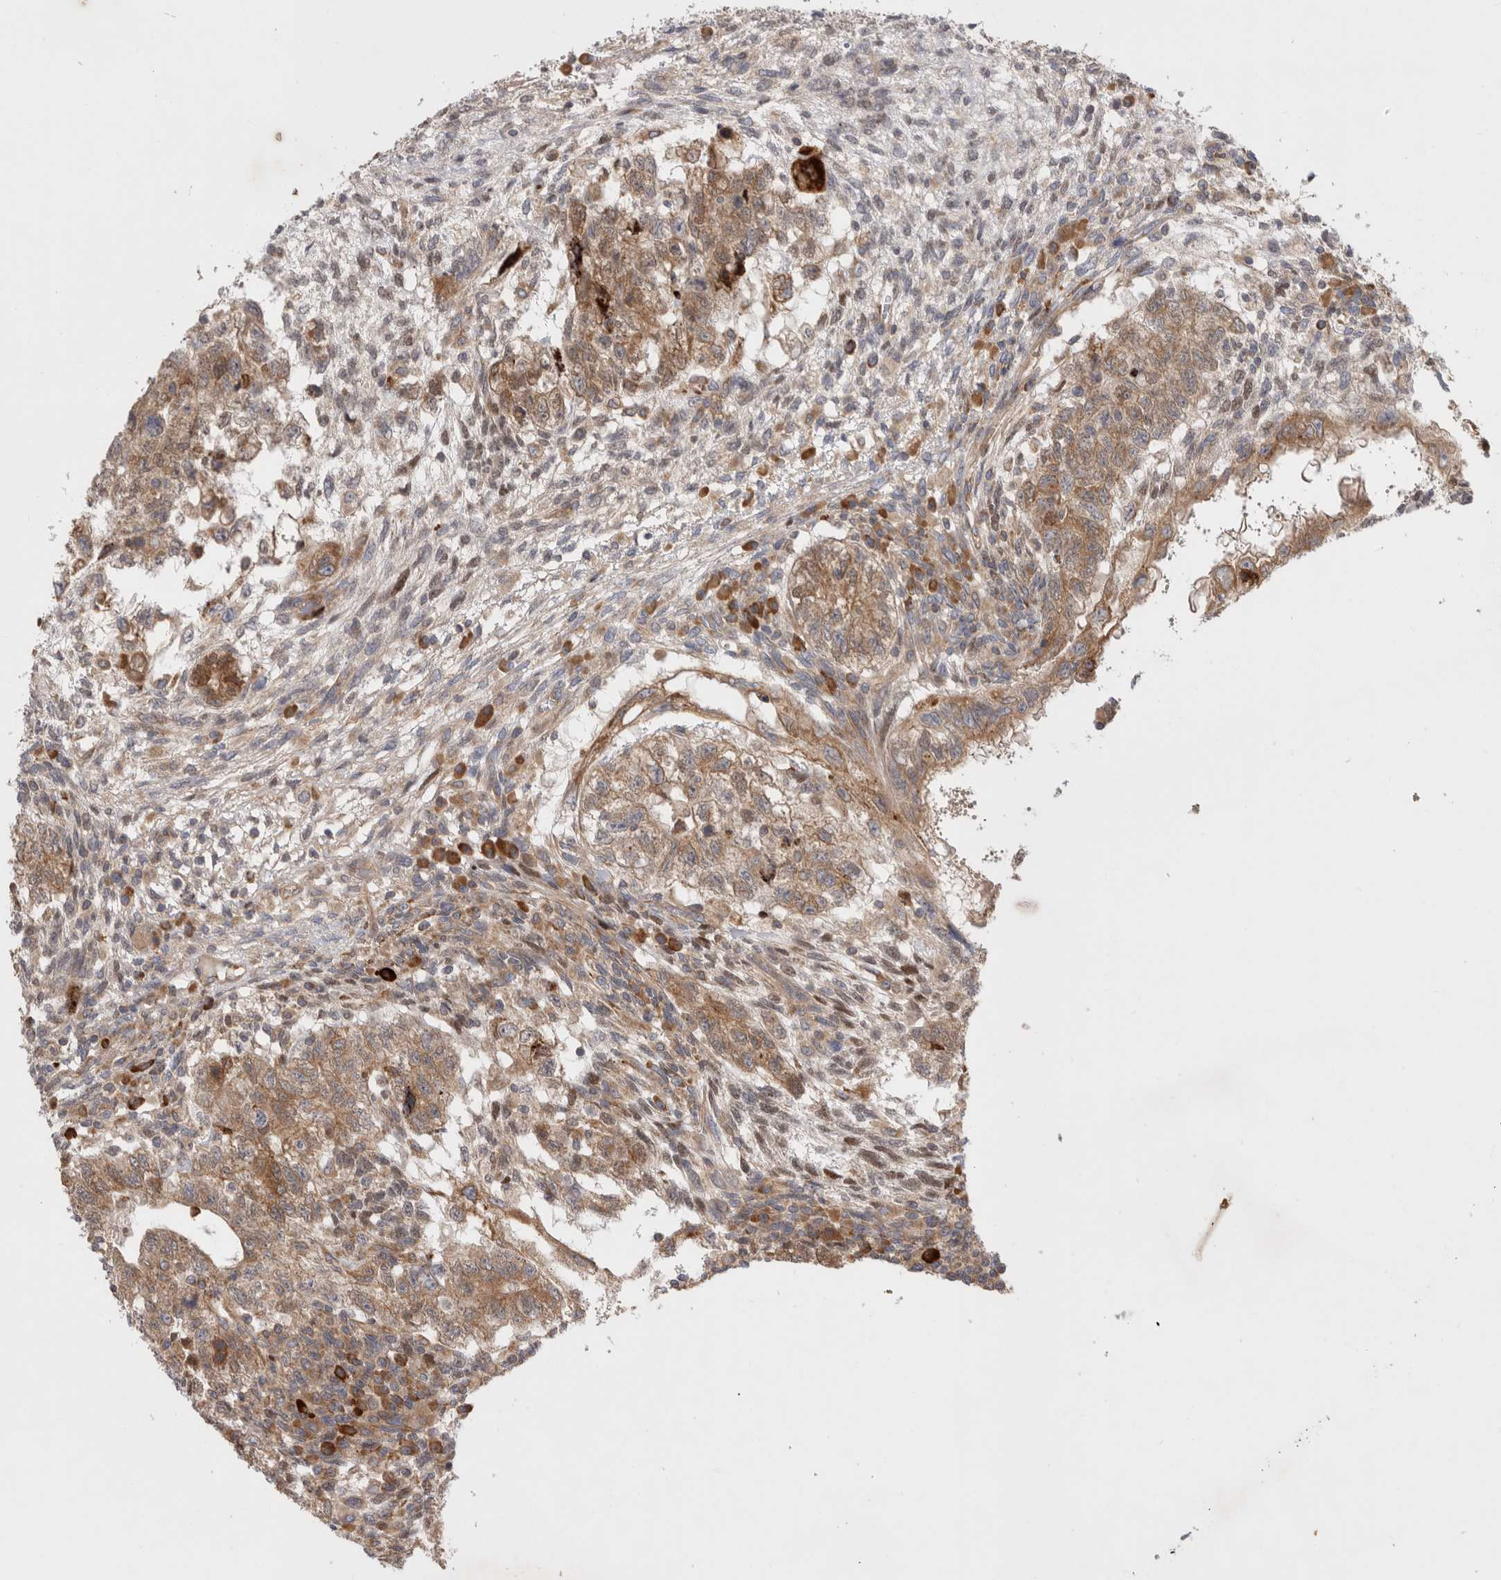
{"staining": {"intensity": "moderate", "quantity": "25%-75%", "location": "cytoplasmic/membranous"}, "tissue": "testis cancer", "cell_type": "Tumor cells", "image_type": "cancer", "snomed": [{"axis": "morphology", "description": "Normal tissue, NOS"}, {"axis": "morphology", "description": "Carcinoma, Embryonal, NOS"}, {"axis": "topography", "description": "Testis"}], "caption": "An immunohistochemistry histopathology image of tumor tissue is shown. Protein staining in brown labels moderate cytoplasmic/membranous positivity in testis cancer within tumor cells.", "gene": "PDCD10", "patient": {"sex": "male", "age": 36}}